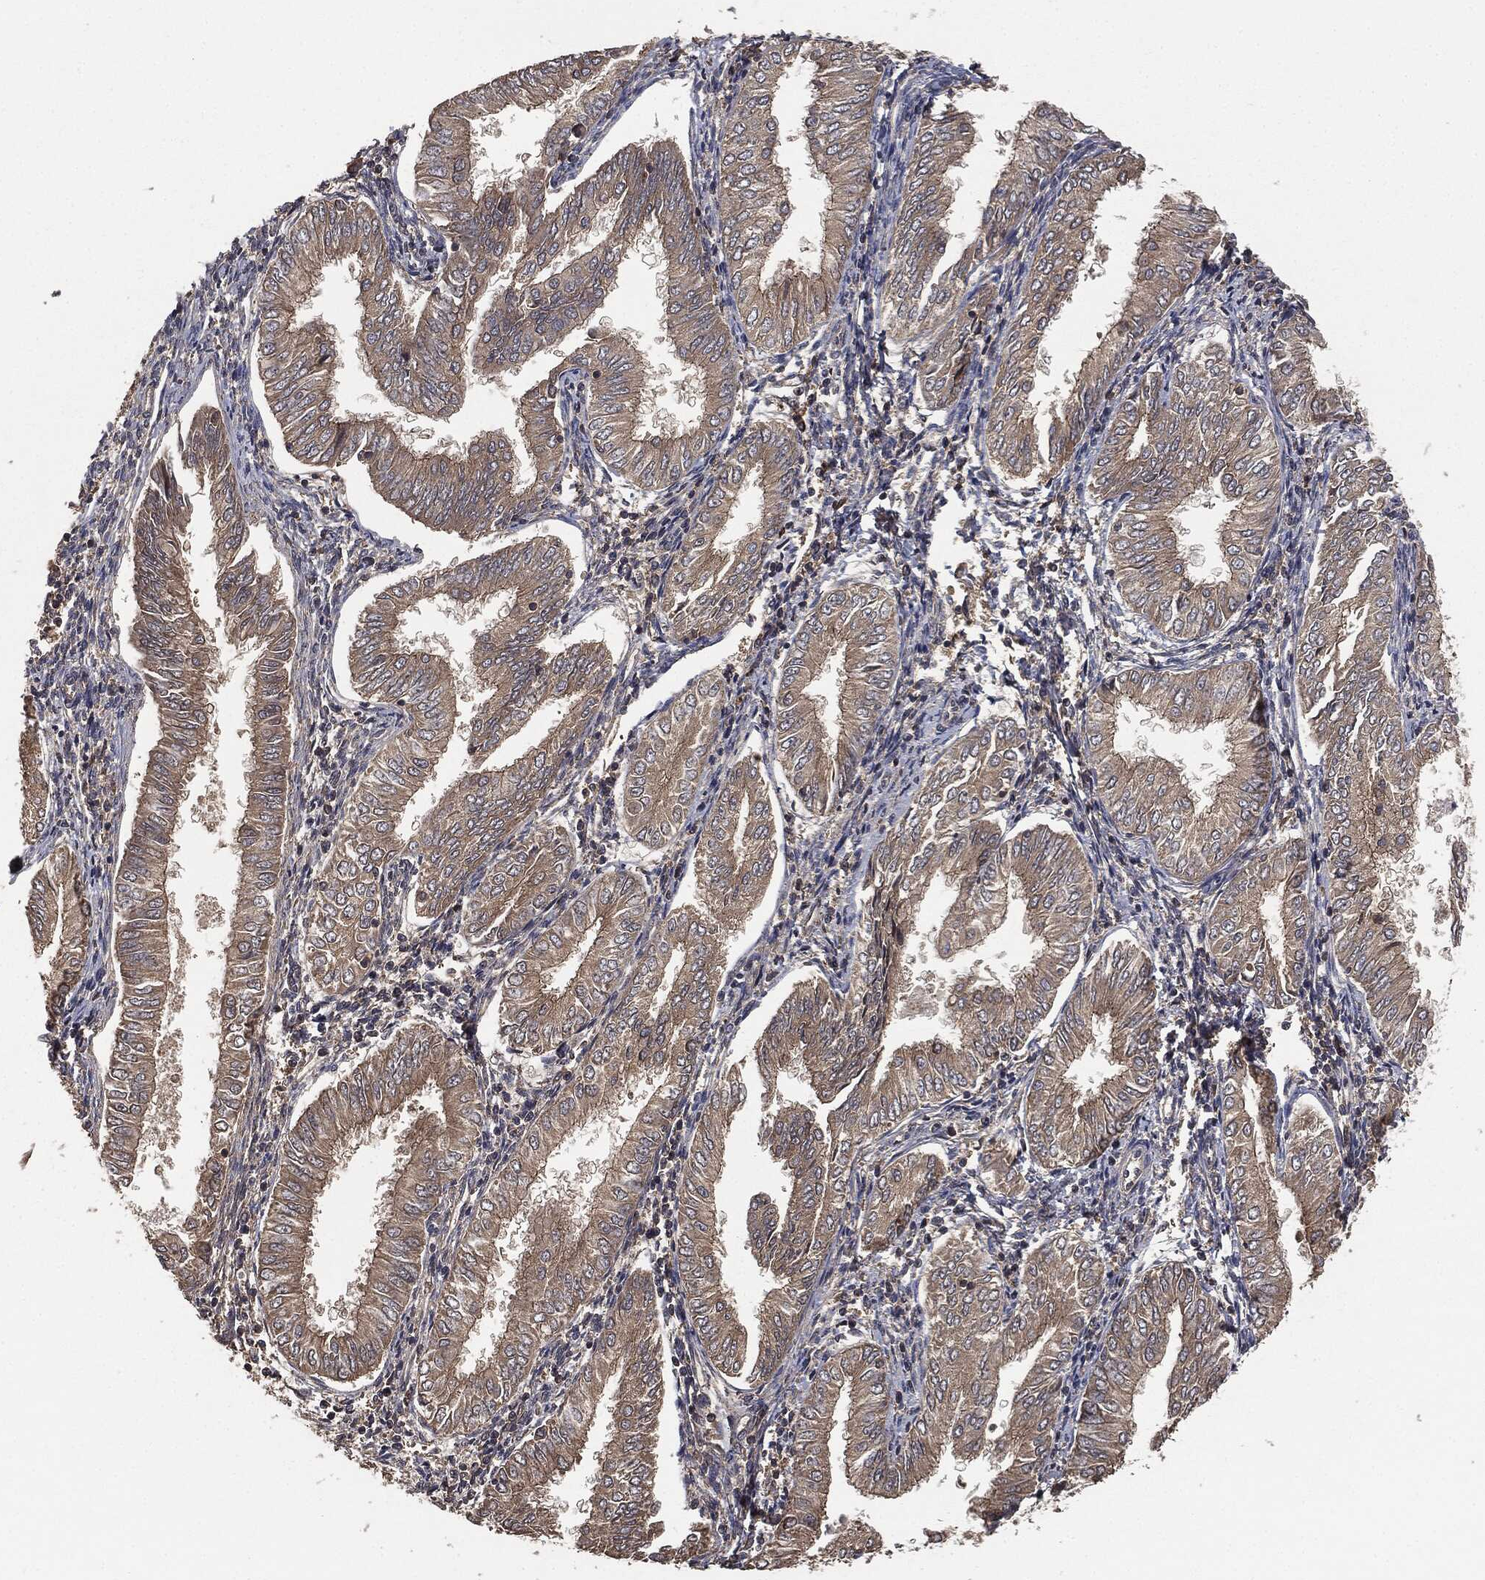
{"staining": {"intensity": "moderate", "quantity": "25%-75%", "location": "cytoplasmic/membranous"}, "tissue": "endometrial cancer", "cell_type": "Tumor cells", "image_type": "cancer", "snomed": [{"axis": "morphology", "description": "Adenocarcinoma, NOS"}, {"axis": "topography", "description": "Endometrium"}], "caption": "DAB (3,3'-diaminobenzidine) immunohistochemical staining of human adenocarcinoma (endometrial) shows moderate cytoplasmic/membranous protein expression in approximately 25%-75% of tumor cells. (DAB (3,3'-diaminobenzidine) IHC with brightfield microscopy, high magnification).", "gene": "ERBIN", "patient": {"sex": "female", "age": 53}}